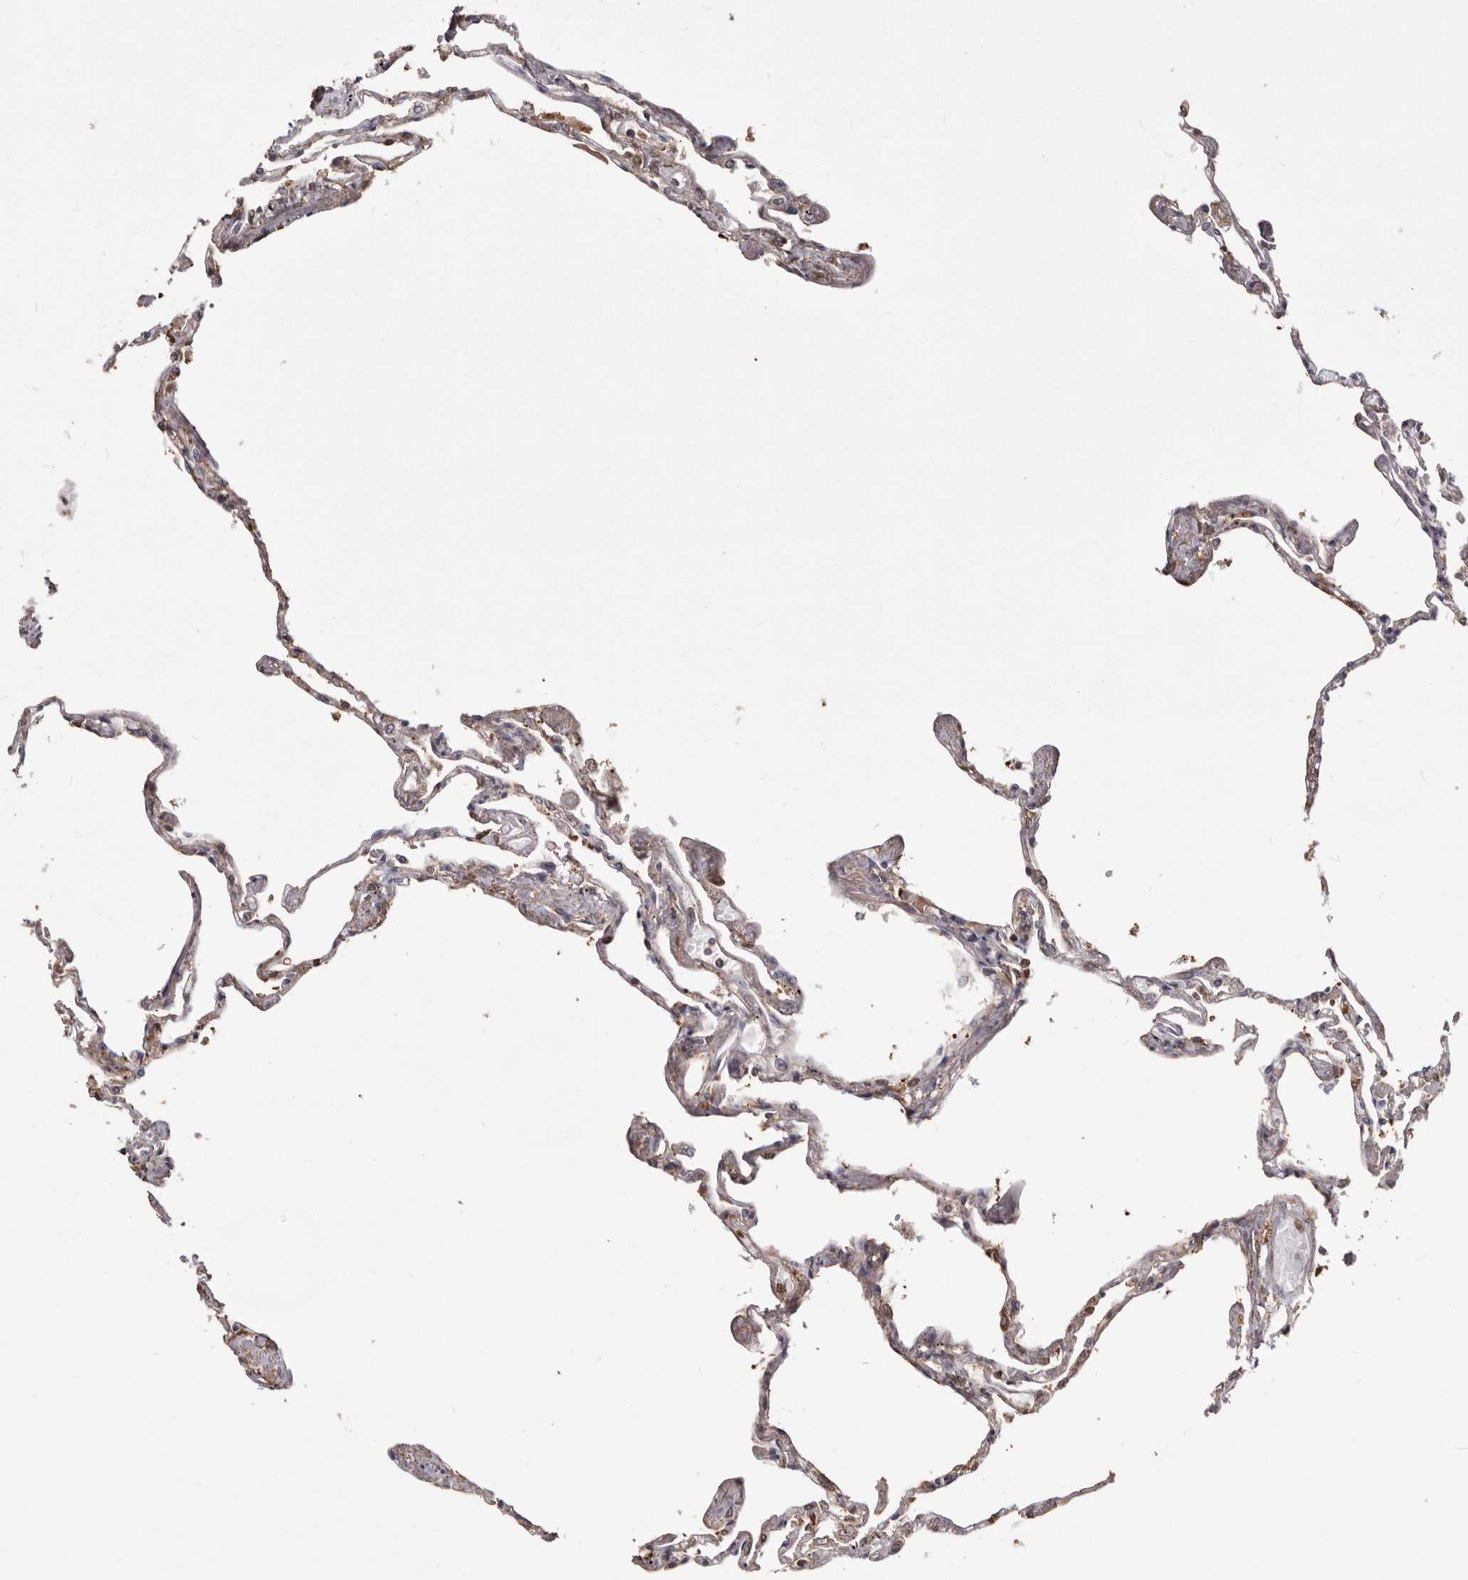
{"staining": {"intensity": "moderate", "quantity": "25%-75%", "location": "cytoplasmic/membranous"}, "tissue": "lung", "cell_type": "Alveolar cells", "image_type": "normal", "snomed": [{"axis": "morphology", "description": "Normal tissue, NOS"}, {"axis": "topography", "description": "Lung"}], "caption": "Immunohistochemistry (IHC) histopathology image of benign lung stained for a protein (brown), which displays medium levels of moderate cytoplasmic/membranous staining in approximately 25%-75% of alveolar cells.", "gene": "PKM", "patient": {"sex": "female", "age": 67}}